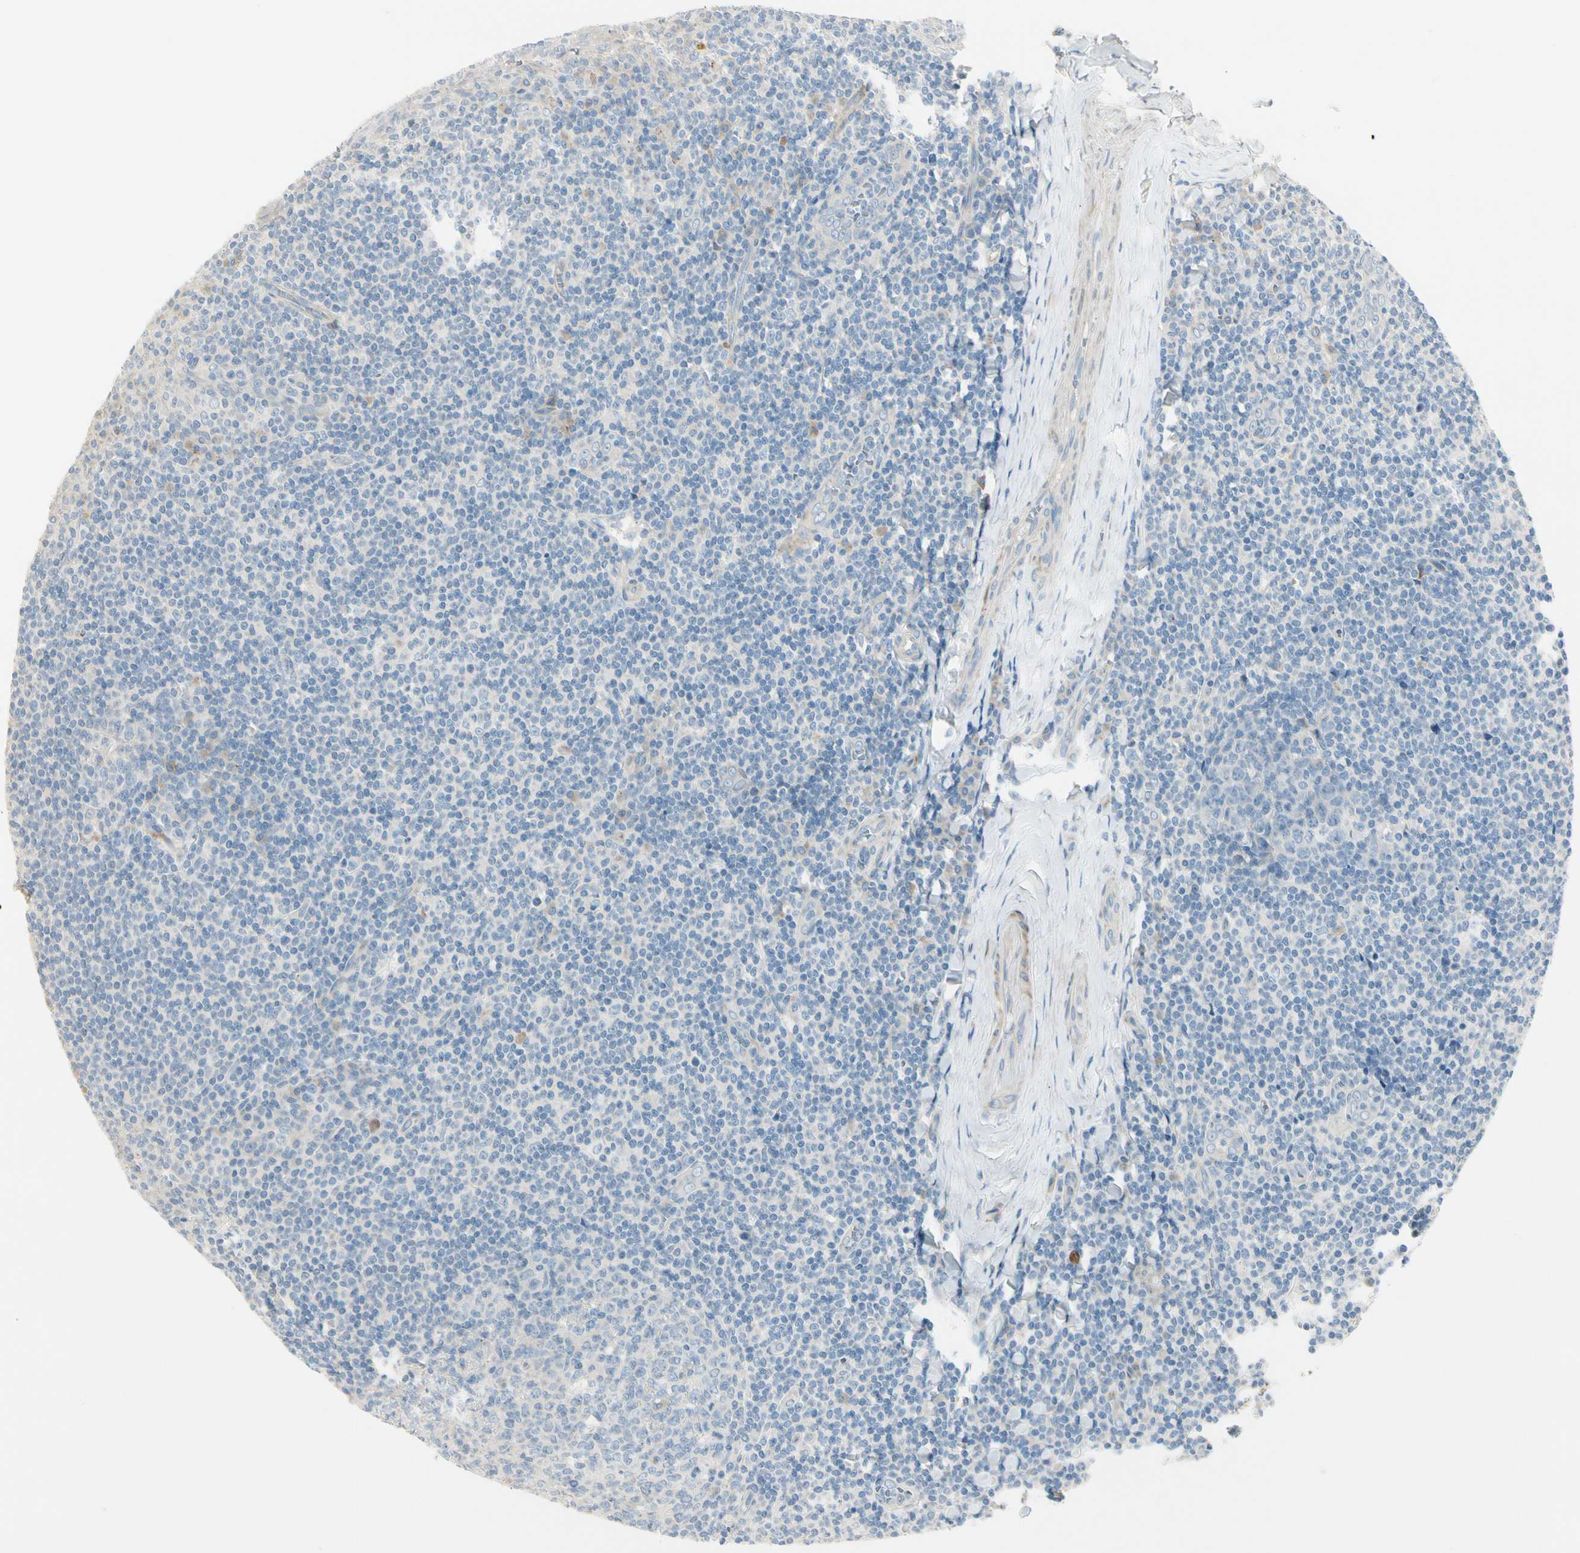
{"staining": {"intensity": "negative", "quantity": "none", "location": "none"}, "tissue": "tonsil", "cell_type": "Germinal center cells", "image_type": "normal", "snomed": [{"axis": "morphology", "description": "Normal tissue, NOS"}, {"axis": "topography", "description": "Tonsil"}], "caption": "An immunohistochemistry micrograph of benign tonsil is shown. There is no staining in germinal center cells of tonsil.", "gene": "ADGRA3", "patient": {"sex": "male", "age": 31}}